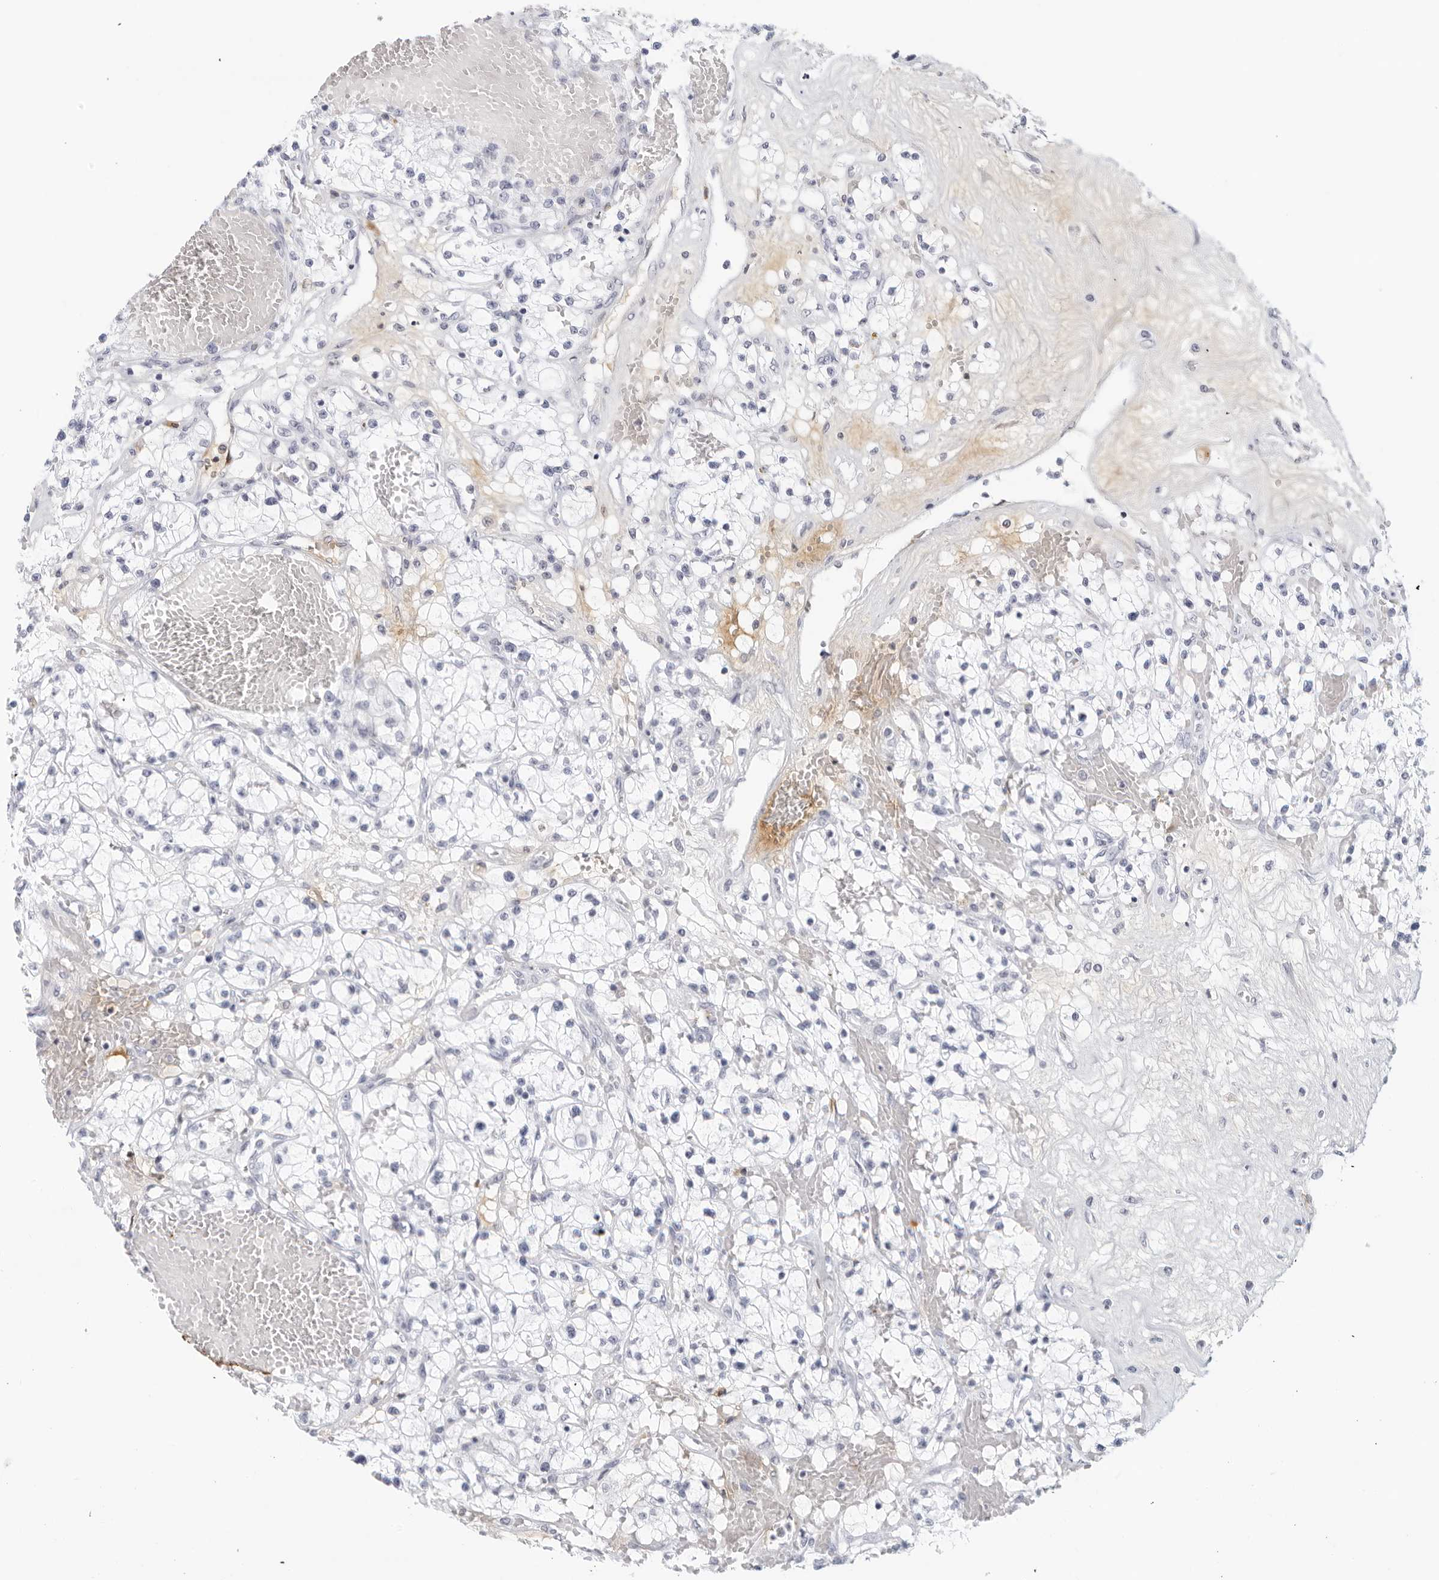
{"staining": {"intensity": "negative", "quantity": "none", "location": "none"}, "tissue": "renal cancer", "cell_type": "Tumor cells", "image_type": "cancer", "snomed": [{"axis": "morphology", "description": "Normal tissue, NOS"}, {"axis": "morphology", "description": "Adenocarcinoma, NOS"}, {"axis": "topography", "description": "Kidney"}], "caption": "Adenocarcinoma (renal) stained for a protein using IHC exhibits no expression tumor cells.", "gene": "FGG", "patient": {"sex": "male", "age": 68}}